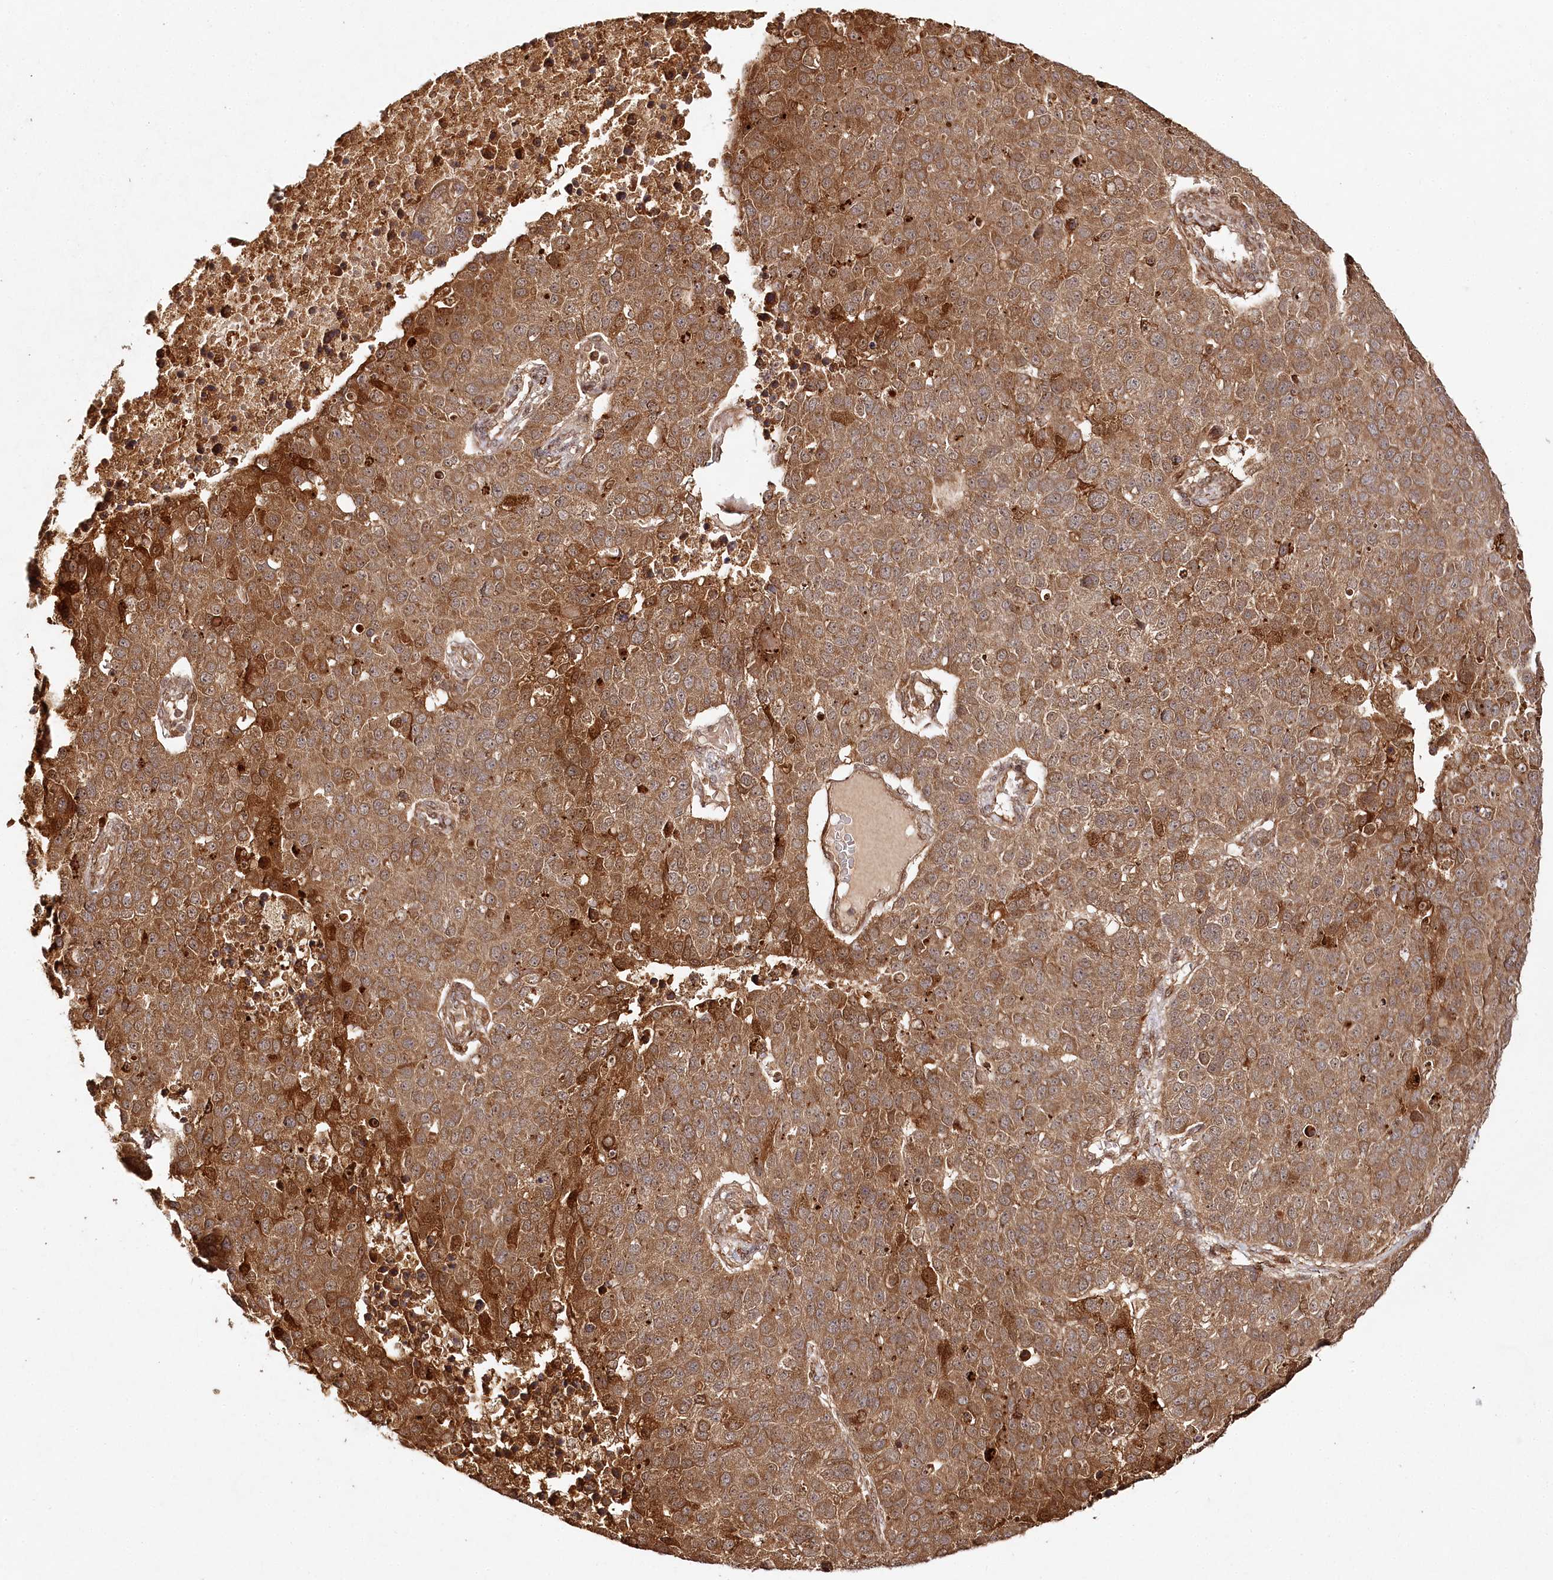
{"staining": {"intensity": "strong", "quantity": ">75%", "location": "cytoplasmic/membranous,nuclear"}, "tissue": "pancreatic cancer", "cell_type": "Tumor cells", "image_type": "cancer", "snomed": [{"axis": "morphology", "description": "Adenocarcinoma, NOS"}, {"axis": "topography", "description": "Pancreas"}], "caption": "Immunohistochemical staining of pancreatic cancer shows high levels of strong cytoplasmic/membranous and nuclear staining in about >75% of tumor cells.", "gene": "ULK2", "patient": {"sex": "female", "age": 61}}